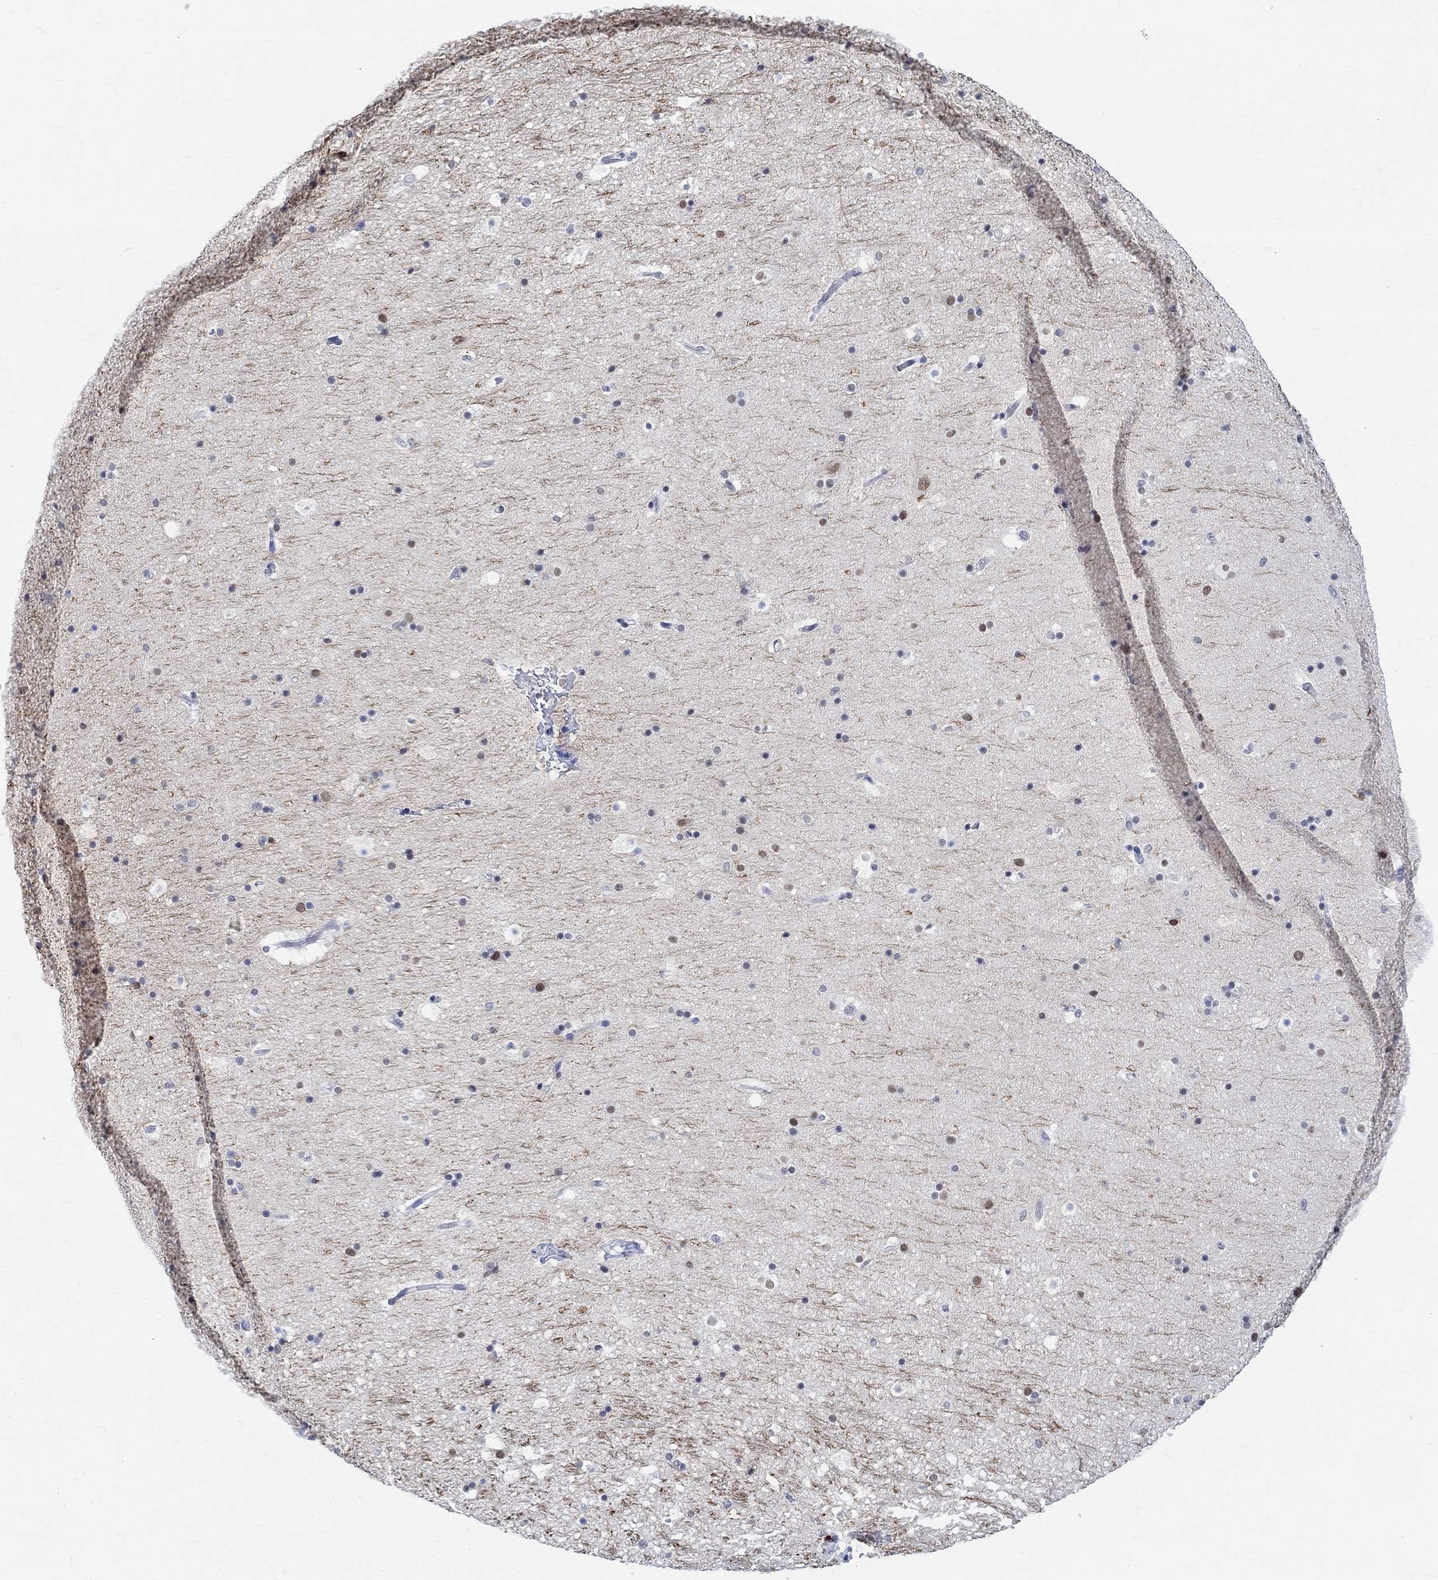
{"staining": {"intensity": "negative", "quantity": "none", "location": "none"}, "tissue": "hippocampus", "cell_type": "Glial cells", "image_type": "normal", "snomed": [{"axis": "morphology", "description": "Normal tissue, NOS"}, {"axis": "topography", "description": "Hippocampus"}], "caption": "IHC micrograph of benign hippocampus: human hippocampus stained with DAB reveals no significant protein expression in glial cells. (Immunohistochemistry (ihc), brightfield microscopy, high magnification).", "gene": "ANKS1B", "patient": {"sex": "male", "age": 51}}